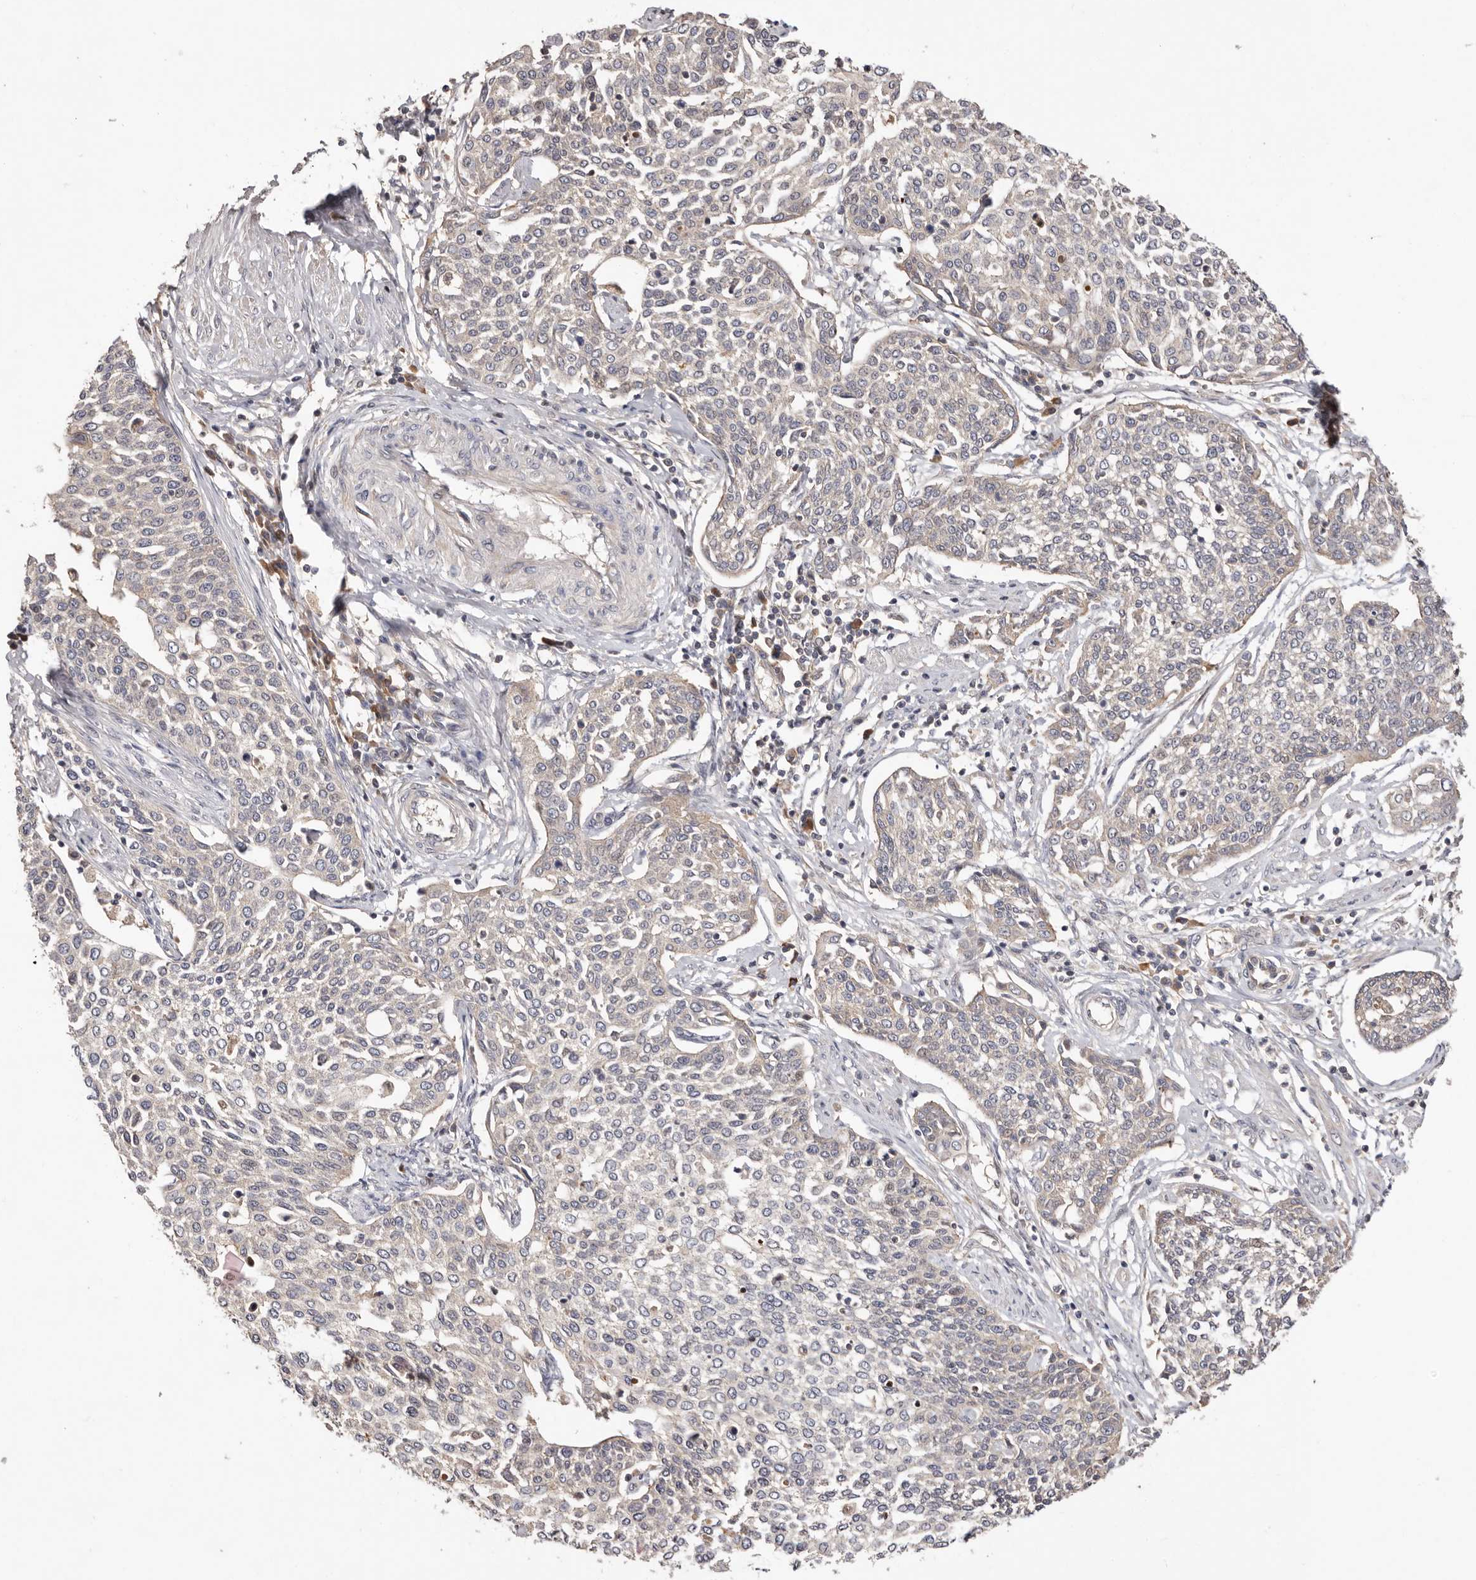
{"staining": {"intensity": "negative", "quantity": "none", "location": "none"}, "tissue": "cervical cancer", "cell_type": "Tumor cells", "image_type": "cancer", "snomed": [{"axis": "morphology", "description": "Squamous cell carcinoma, NOS"}, {"axis": "topography", "description": "Cervix"}], "caption": "Immunohistochemistry histopathology image of neoplastic tissue: human cervical squamous cell carcinoma stained with DAB shows no significant protein positivity in tumor cells.", "gene": "DOP1A", "patient": {"sex": "female", "age": 34}}